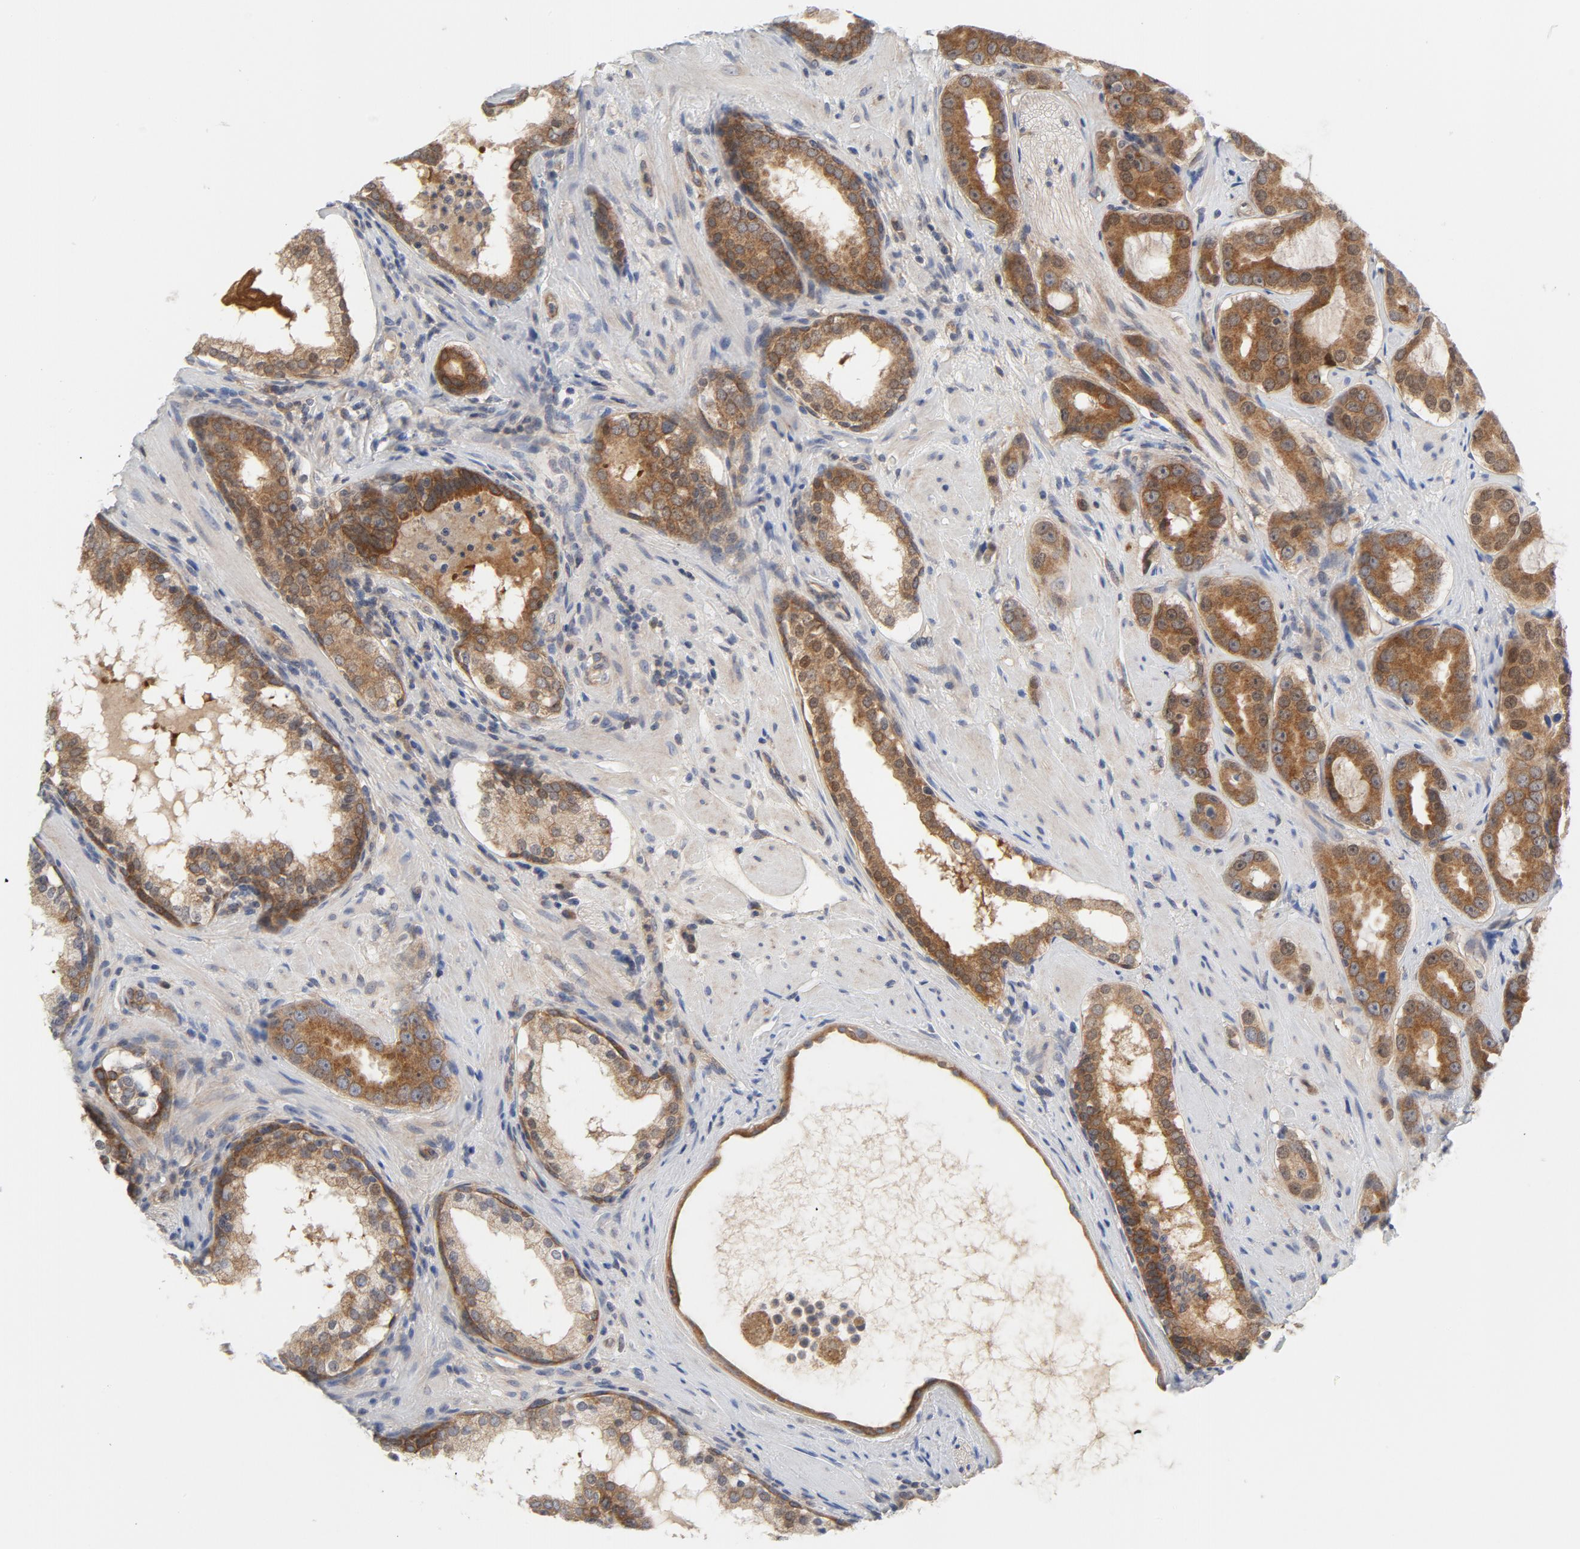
{"staining": {"intensity": "strong", "quantity": ">75%", "location": "cytoplasmic/membranous,nuclear"}, "tissue": "prostate cancer", "cell_type": "Tumor cells", "image_type": "cancer", "snomed": [{"axis": "morphology", "description": "Adenocarcinoma, Low grade"}, {"axis": "topography", "description": "Prostate"}], "caption": "Prostate cancer (adenocarcinoma (low-grade)) stained with a brown dye exhibits strong cytoplasmic/membranous and nuclear positive expression in about >75% of tumor cells.", "gene": "BAD", "patient": {"sex": "male", "age": 59}}